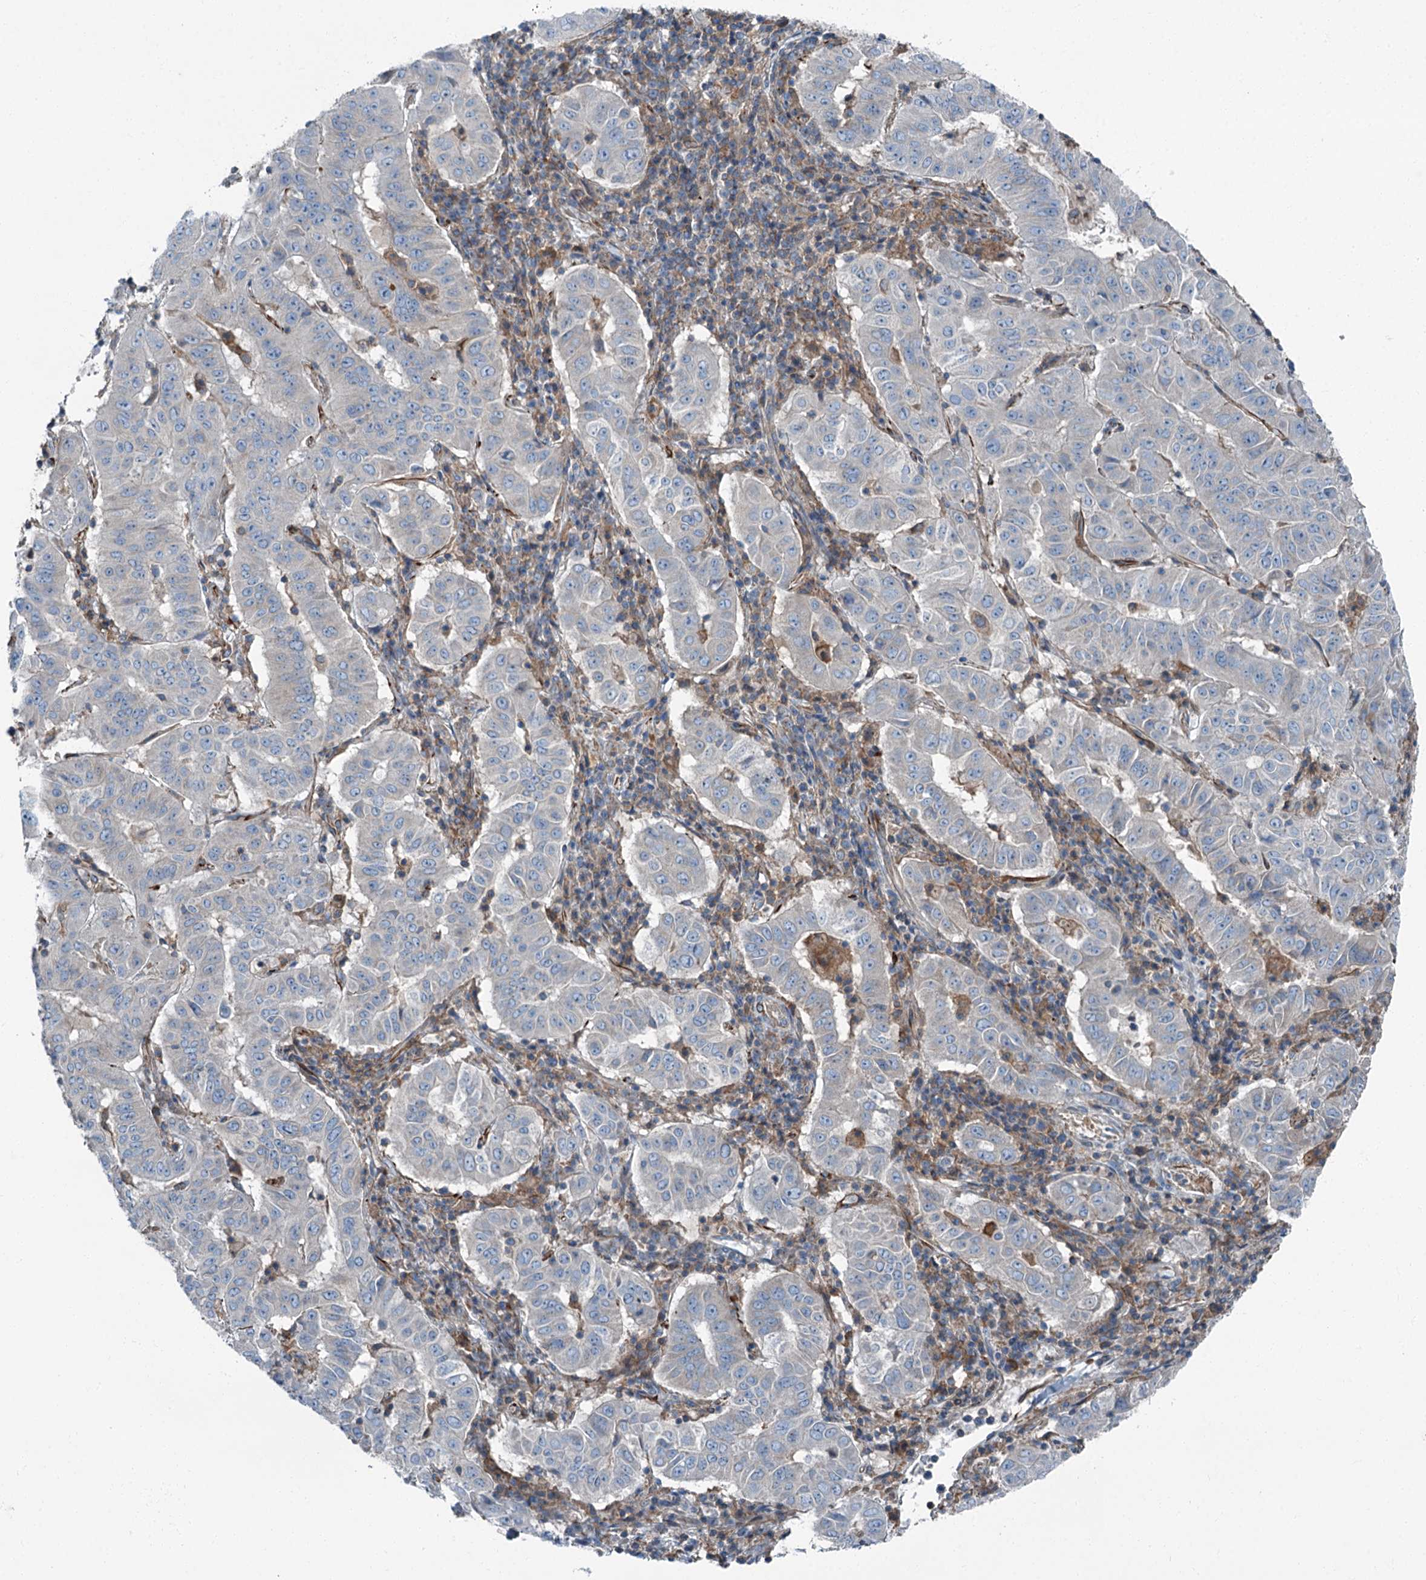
{"staining": {"intensity": "negative", "quantity": "none", "location": "none"}, "tissue": "pancreatic cancer", "cell_type": "Tumor cells", "image_type": "cancer", "snomed": [{"axis": "morphology", "description": "Adenocarcinoma, NOS"}, {"axis": "topography", "description": "Pancreas"}], "caption": "An IHC photomicrograph of pancreatic cancer (adenocarcinoma) is shown. There is no staining in tumor cells of pancreatic cancer (adenocarcinoma).", "gene": "AXL", "patient": {"sex": "male", "age": 63}}